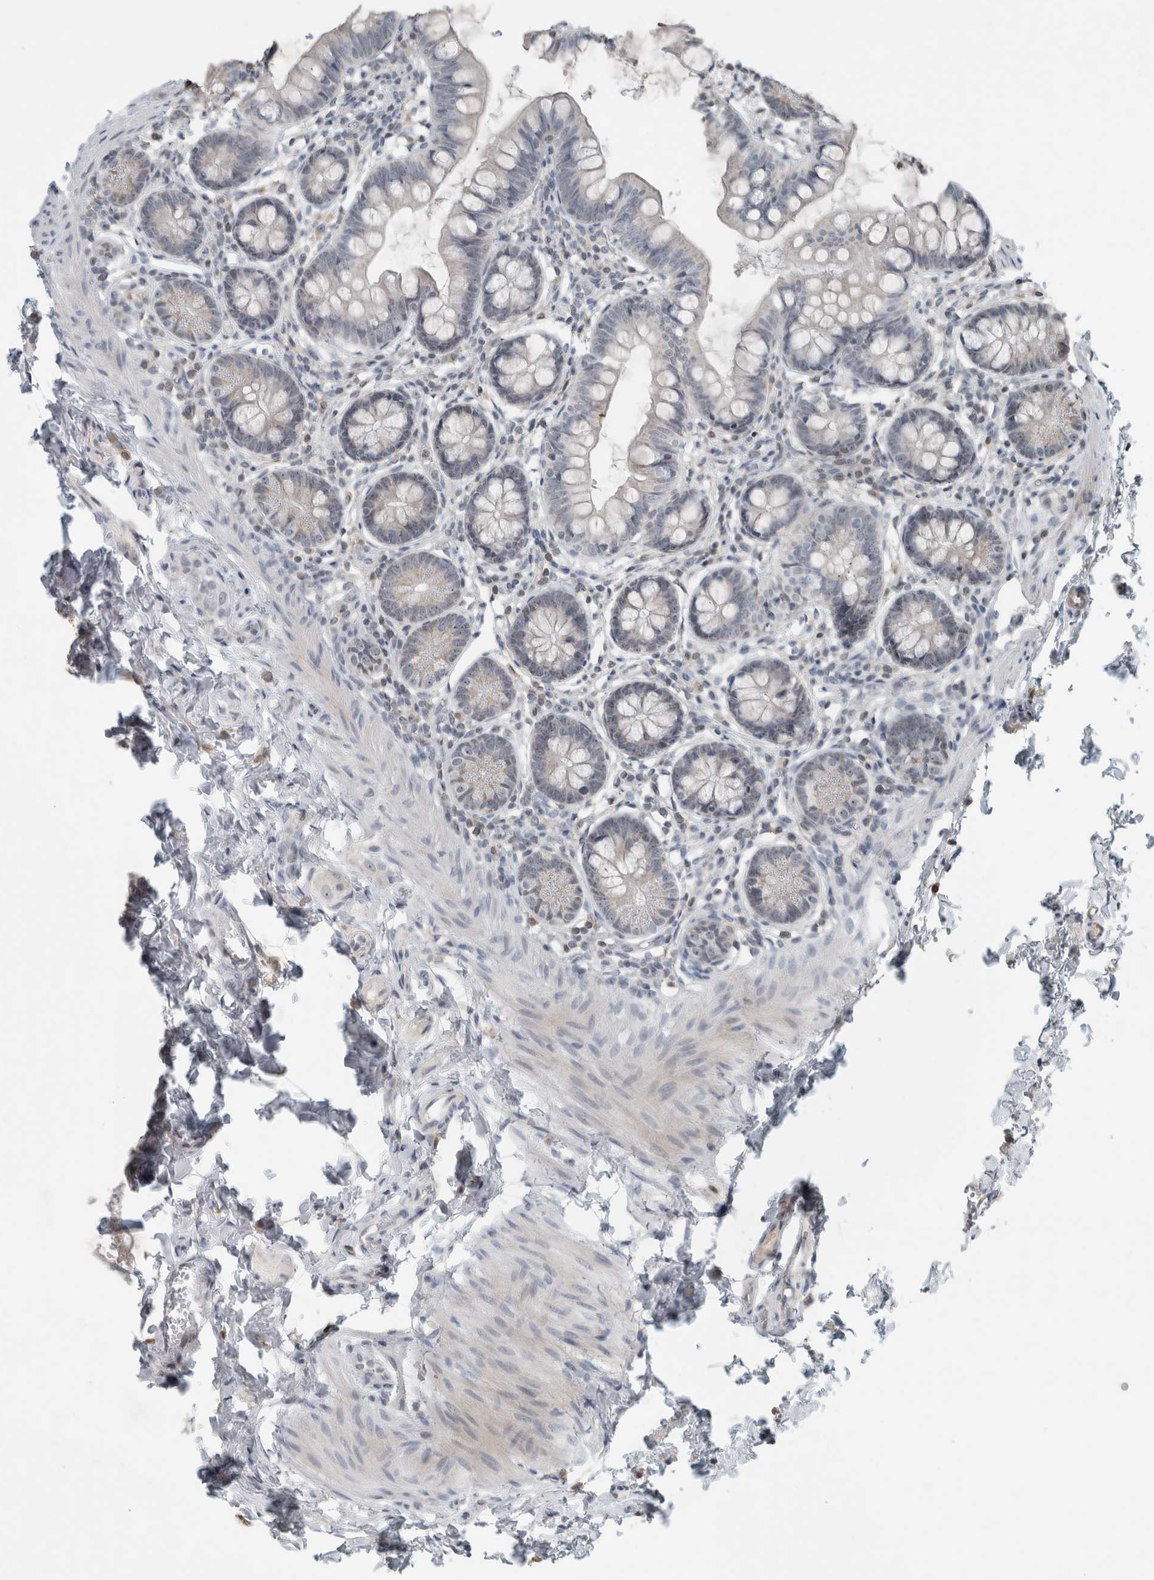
{"staining": {"intensity": "negative", "quantity": "none", "location": "none"}, "tissue": "small intestine", "cell_type": "Glandular cells", "image_type": "normal", "snomed": [{"axis": "morphology", "description": "Normal tissue, NOS"}, {"axis": "topography", "description": "Small intestine"}], "caption": "IHC micrograph of benign small intestine: small intestine stained with DAB (3,3'-diaminobenzidine) shows no significant protein expression in glandular cells. The staining is performed using DAB (3,3'-diaminobenzidine) brown chromogen with nuclei counter-stained in using hematoxylin.", "gene": "RPF1", "patient": {"sex": "male", "age": 7}}